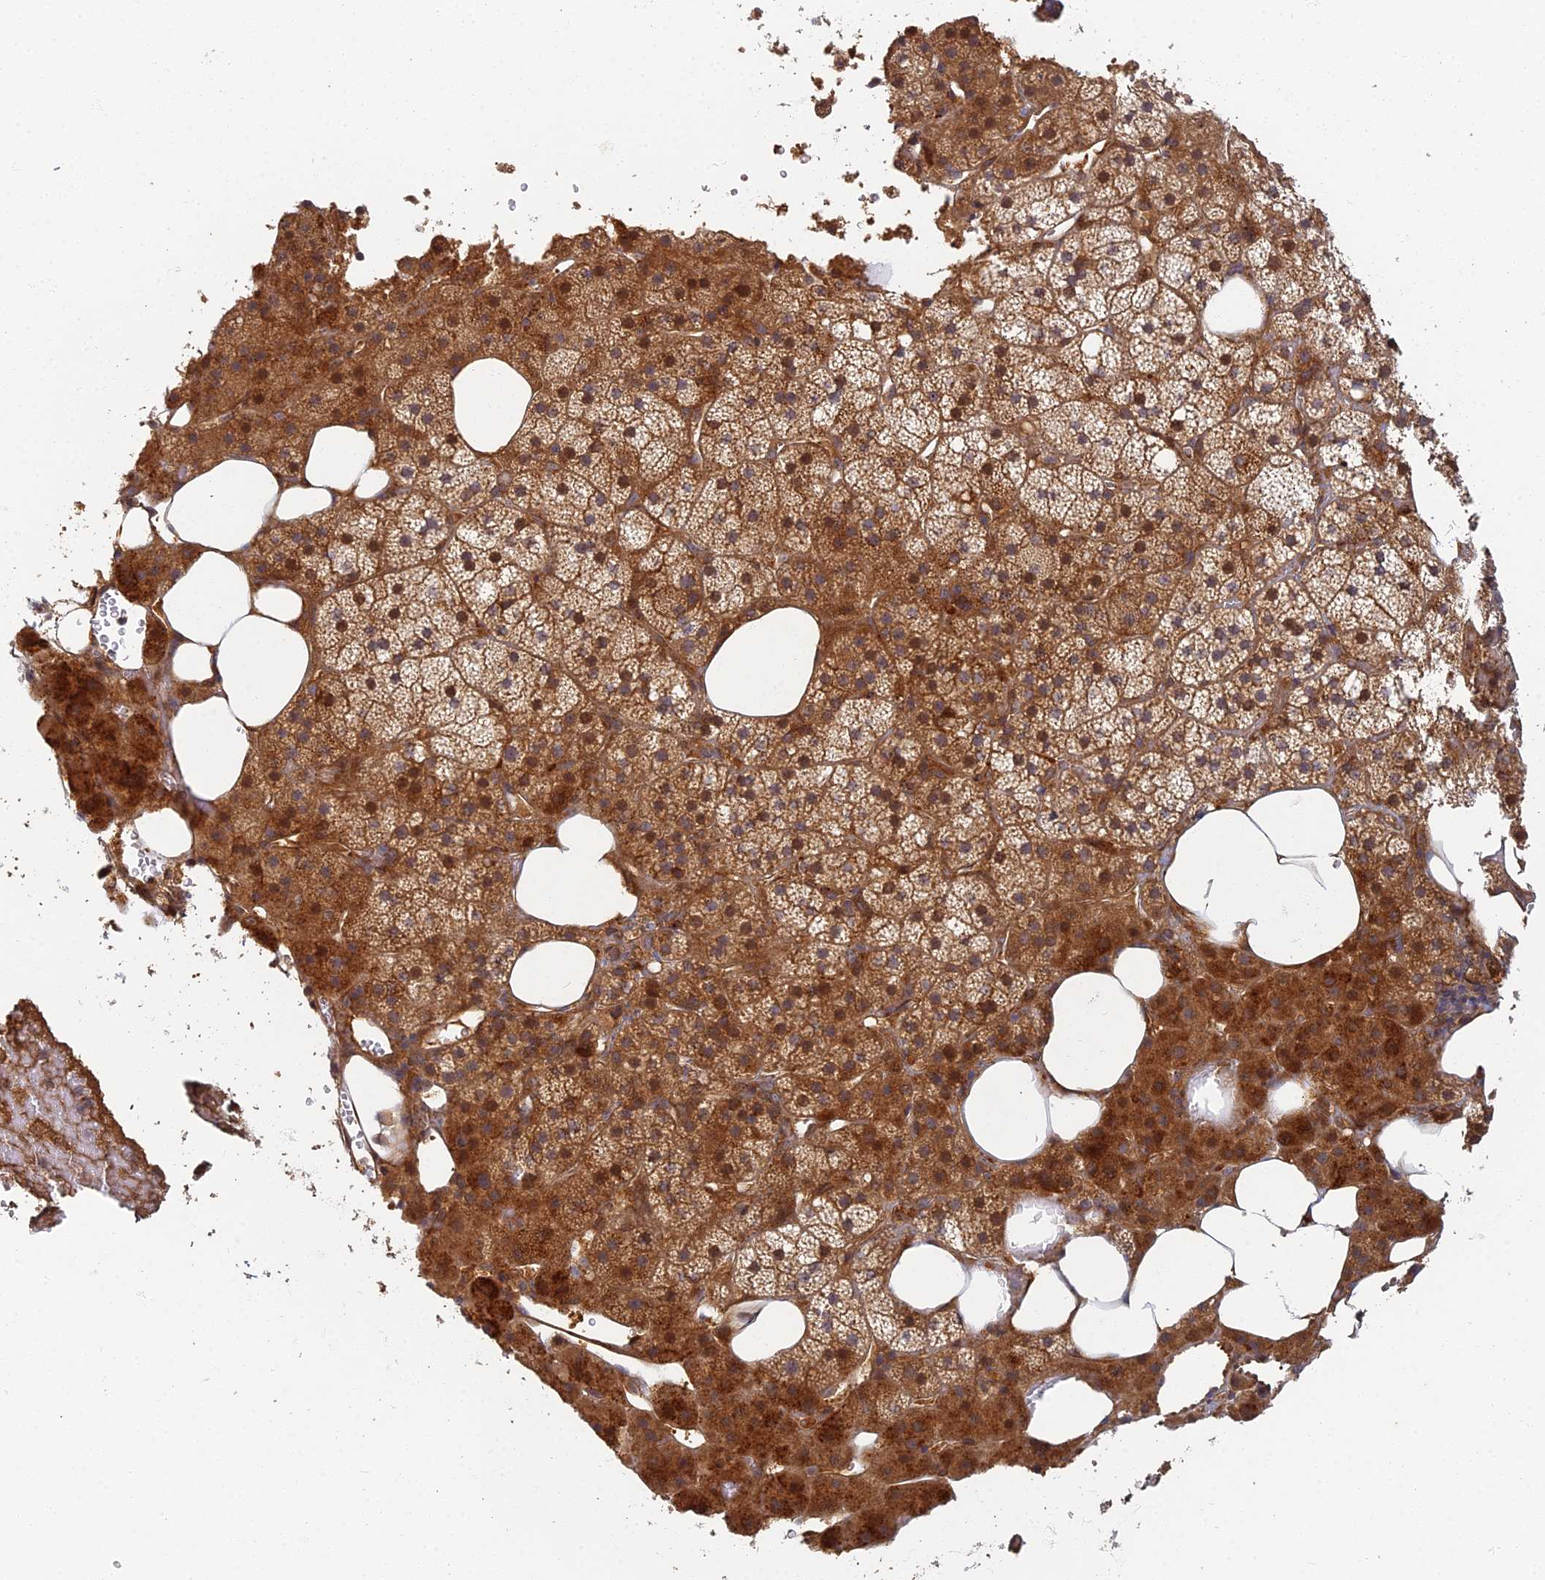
{"staining": {"intensity": "strong", "quantity": ">75%", "location": "cytoplasmic/membranous"}, "tissue": "adrenal gland", "cell_type": "Glandular cells", "image_type": "normal", "snomed": [{"axis": "morphology", "description": "Normal tissue, NOS"}, {"axis": "topography", "description": "Adrenal gland"}], "caption": "This photomicrograph displays benign adrenal gland stained with immunohistochemistry (IHC) to label a protein in brown. The cytoplasmic/membranous of glandular cells show strong positivity for the protein. Nuclei are counter-stained blue.", "gene": "INO80D", "patient": {"sex": "female", "age": 59}}